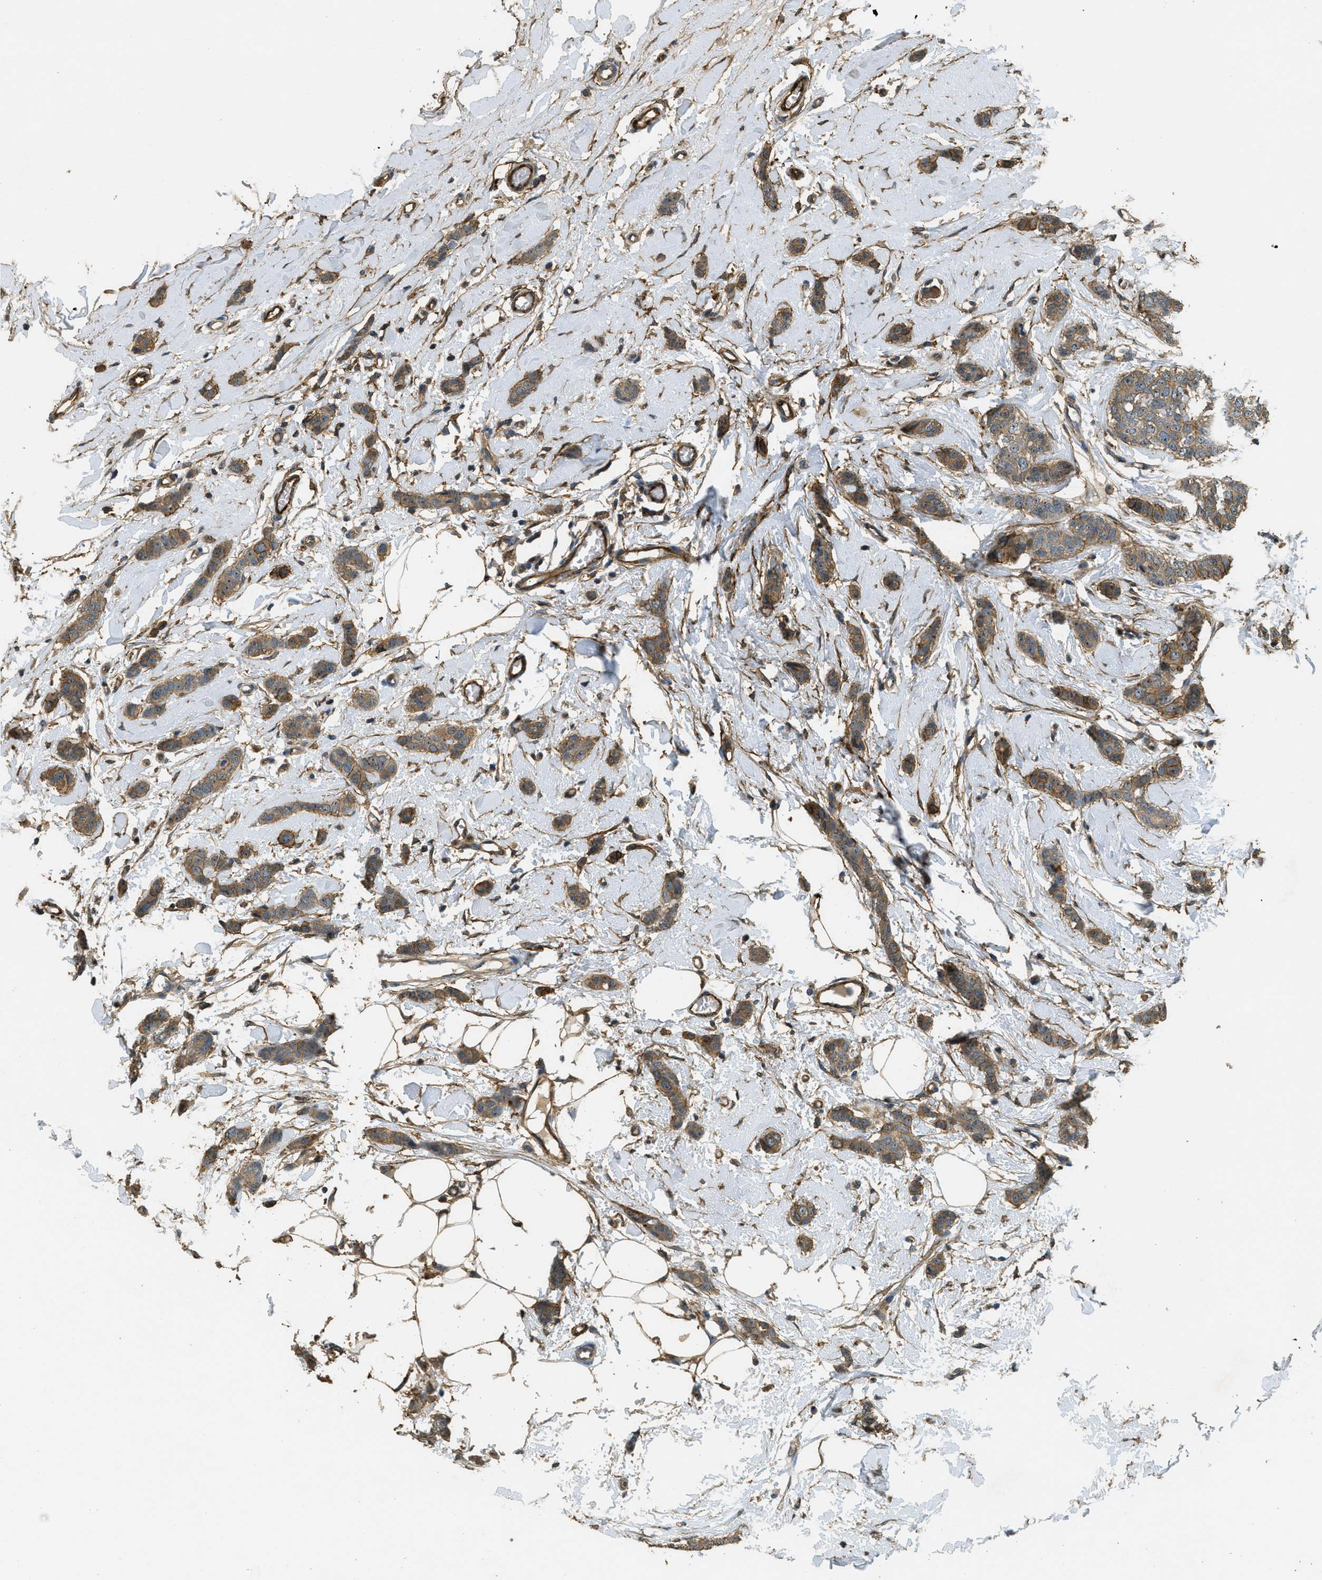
{"staining": {"intensity": "moderate", "quantity": ">75%", "location": "cytoplasmic/membranous"}, "tissue": "breast cancer", "cell_type": "Tumor cells", "image_type": "cancer", "snomed": [{"axis": "morphology", "description": "Lobular carcinoma"}, {"axis": "topography", "description": "Skin"}, {"axis": "topography", "description": "Breast"}], "caption": "Brown immunohistochemical staining in breast cancer (lobular carcinoma) shows moderate cytoplasmic/membranous expression in about >75% of tumor cells.", "gene": "OSMR", "patient": {"sex": "female", "age": 46}}